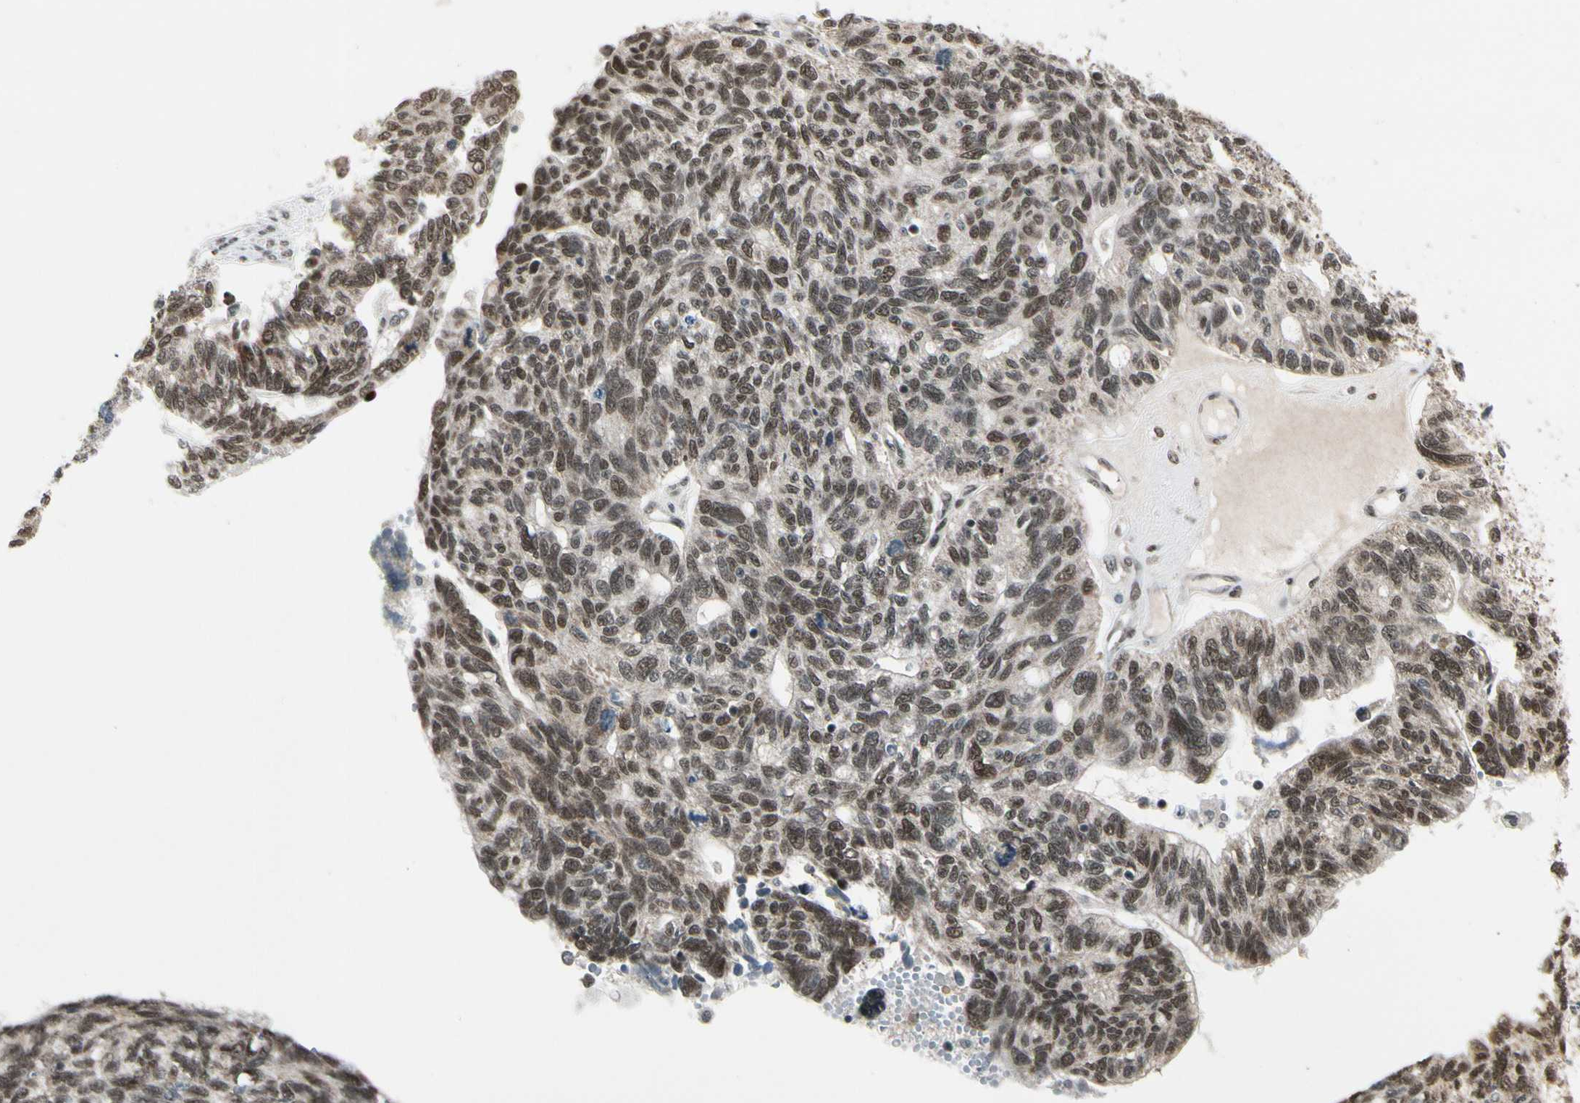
{"staining": {"intensity": "moderate", "quantity": ">75%", "location": "nuclear"}, "tissue": "ovarian cancer", "cell_type": "Tumor cells", "image_type": "cancer", "snomed": [{"axis": "morphology", "description": "Cystadenocarcinoma, serous, NOS"}, {"axis": "topography", "description": "Ovary"}], "caption": "High-magnification brightfield microscopy of serous cystadenocarcinoma (ovarian) stained with DAB (brown) and counterstained with hematoxylin (blue). tumor cells exhibit moderate nuclear positivity is identified in about>75% of cells.", "gene": "CHAMP1", "patient": {"sex": "female", "age": 79}}